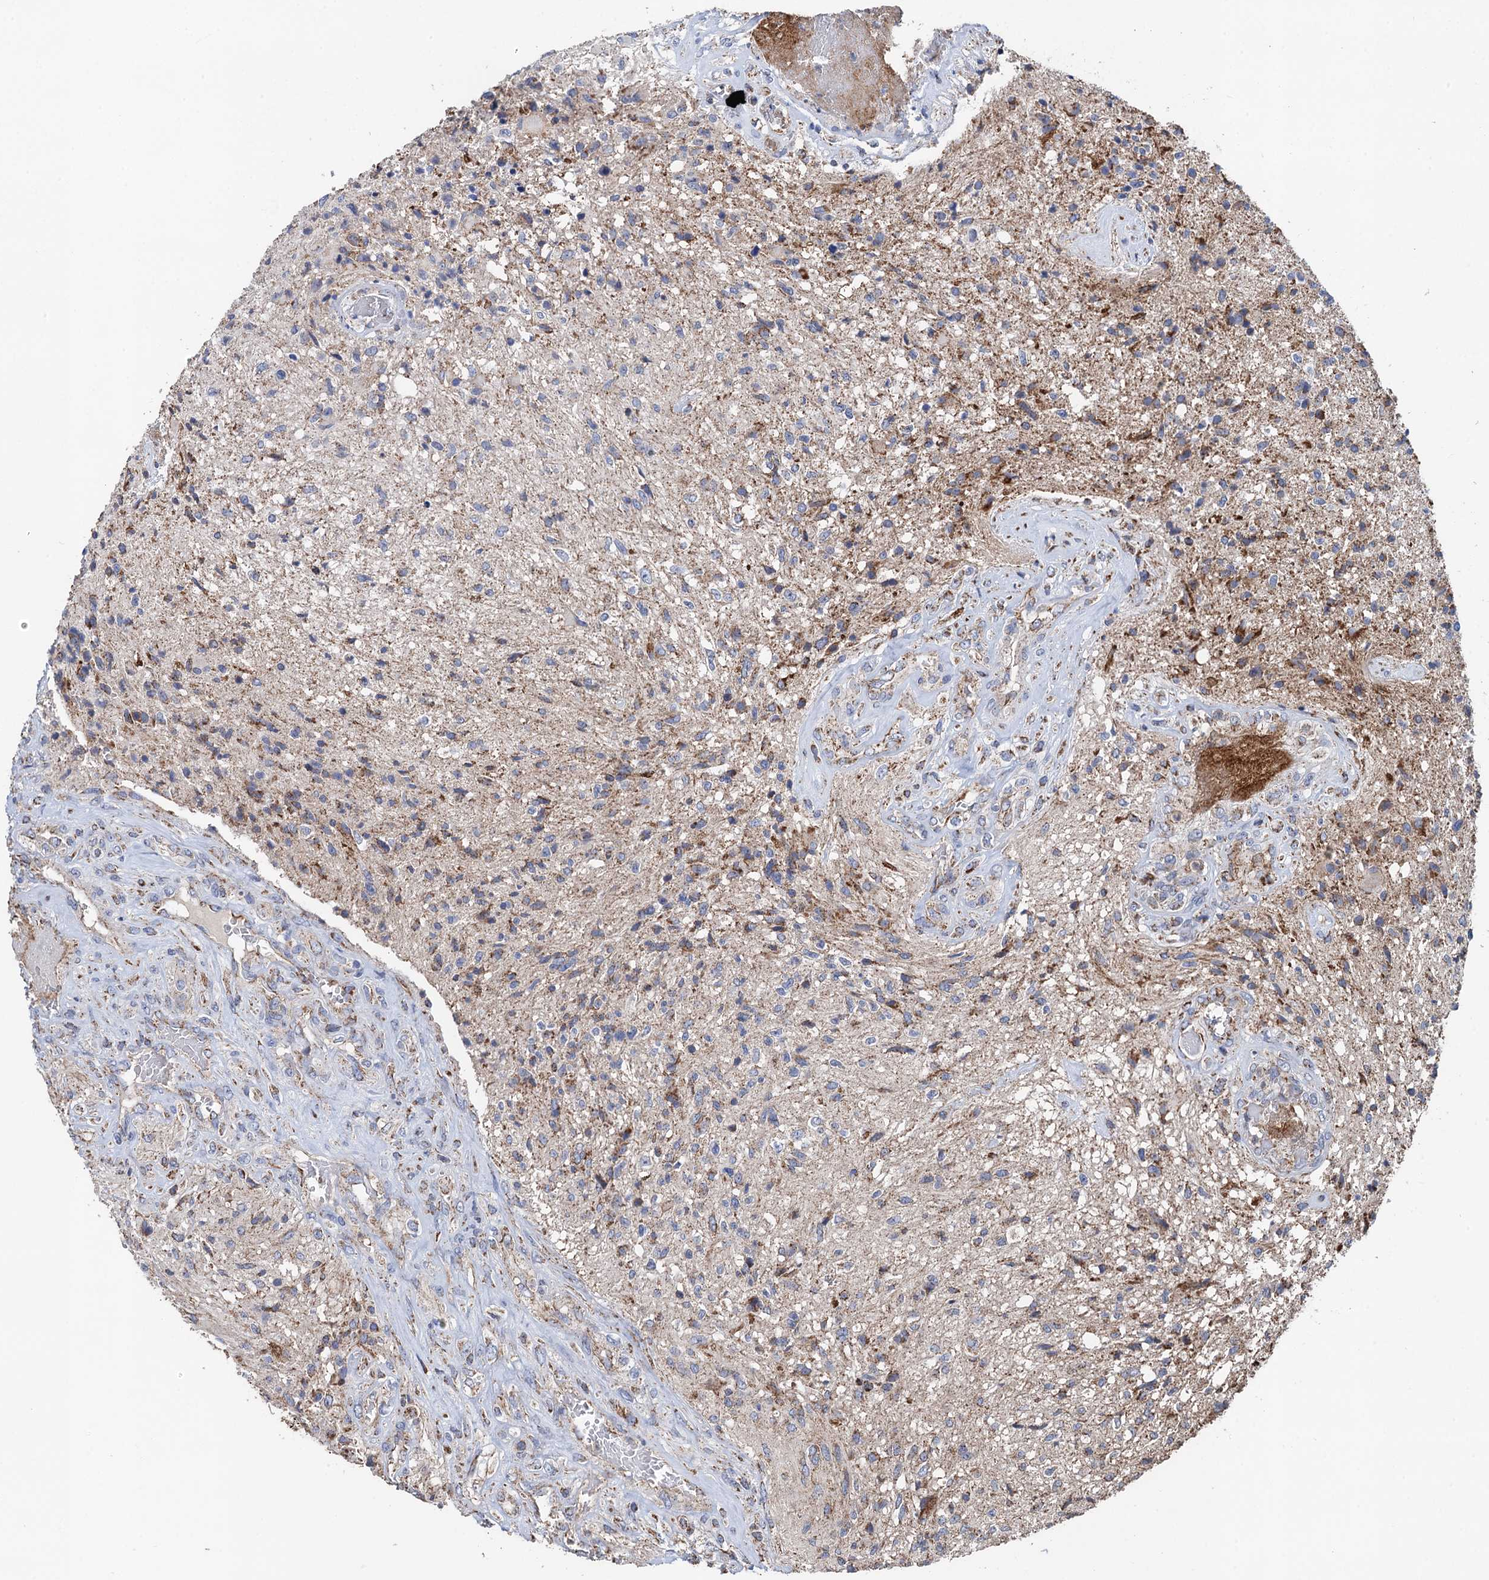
{"staining": {"intensity": "moderate", "quantity": "<25%", "location": "cytoplasmic/membranous"}, "tissue": "glioma", "cell_type": "Tumor cells", "image_type": "cancer", "snomed": [{"axis": "morphology", "description": "Glioma, malignant, High grade"}, {"axis": "topography", "description": "Brain"}], "caption": "Malignant glioma (high-grade) stained for a protein reveals moderate cytoplasmic/membranous positivity in tumor cells.", "gene": "DGLUCY", "patient": {"sex": "male", "age": 56}}